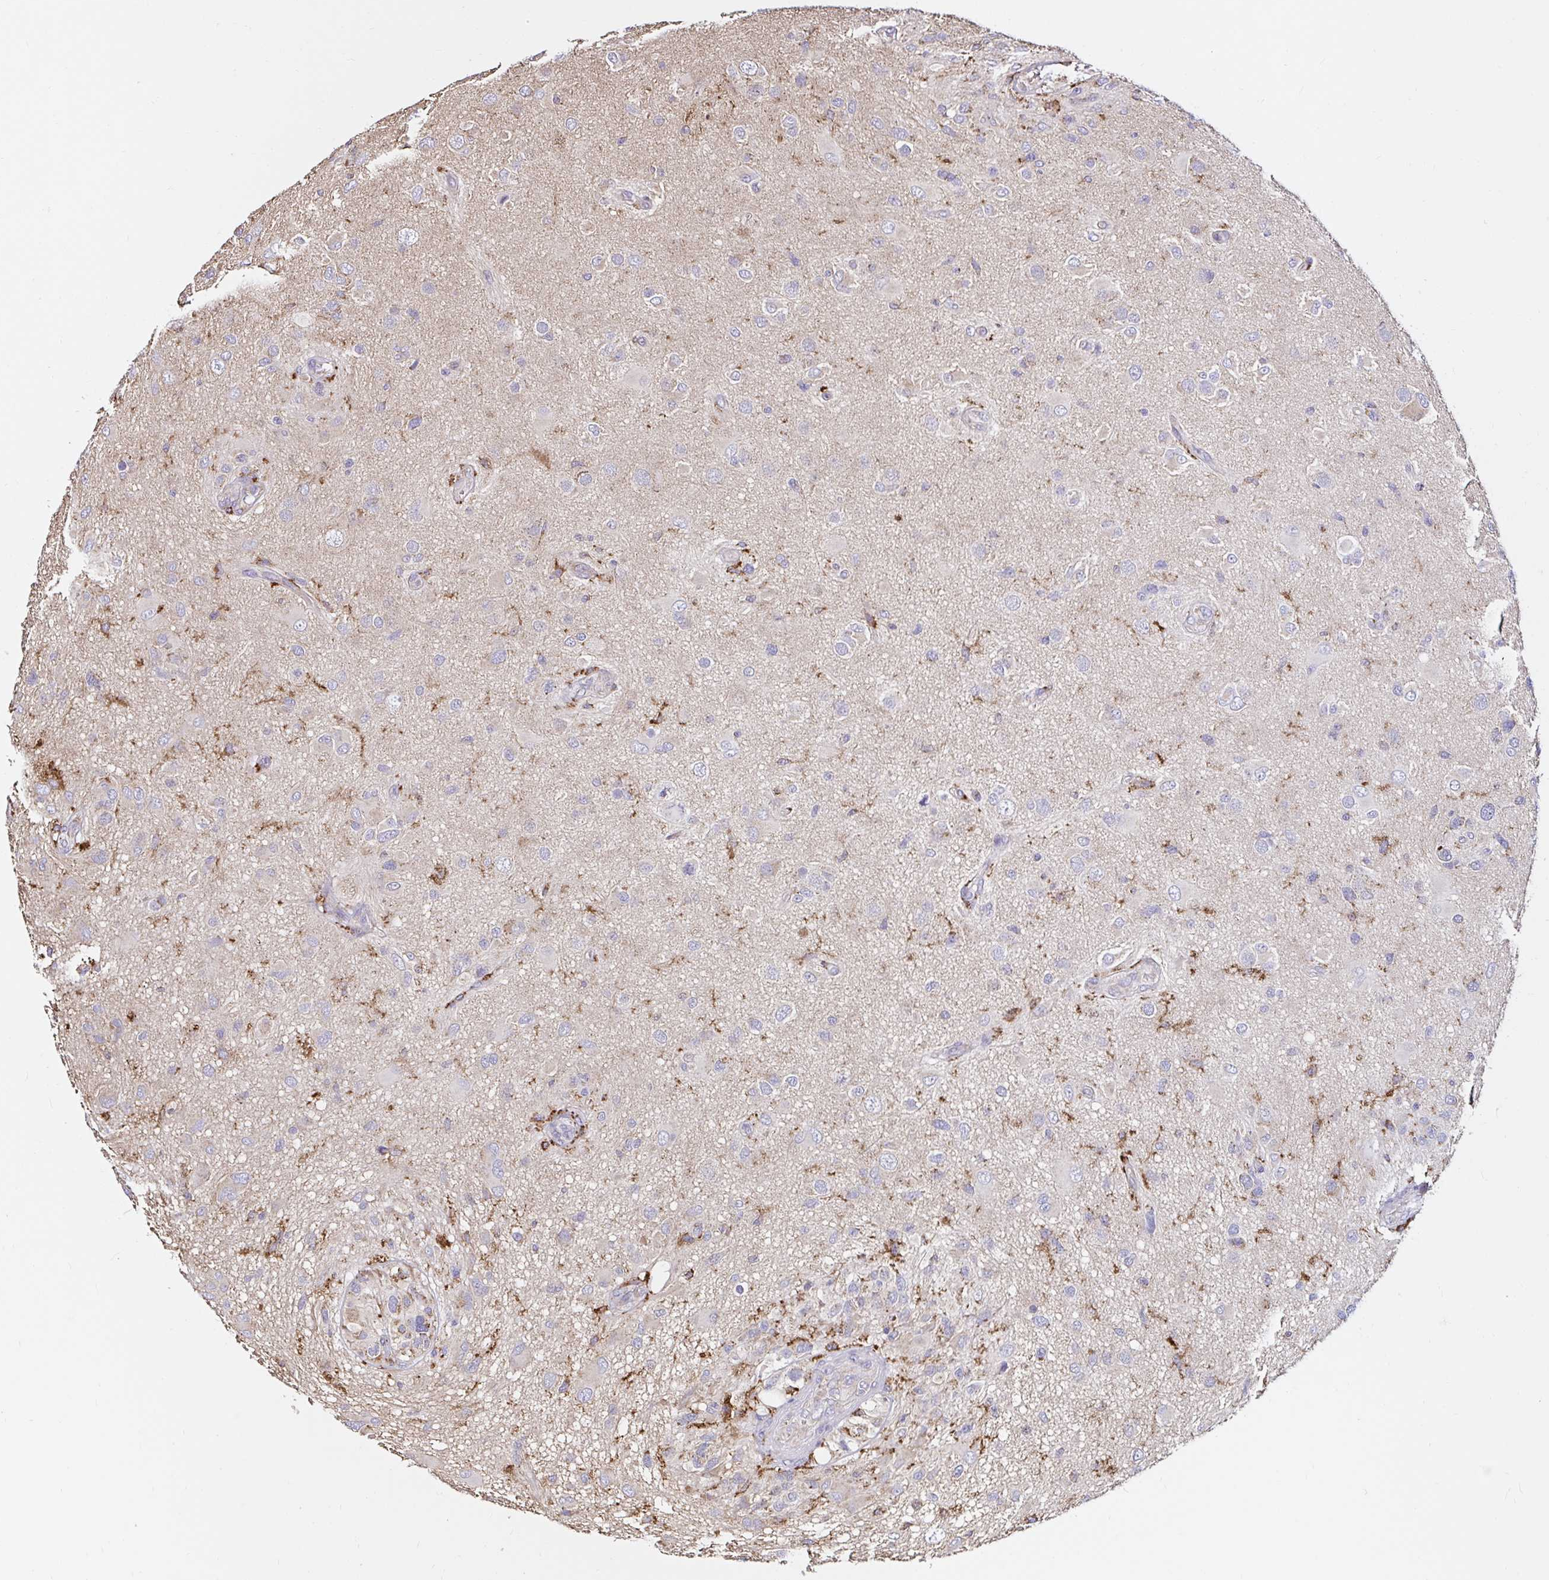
{"staining": {"intensity": "moderate", "quantity": "<25%", "location": "cytoplasmic/membranous"}, "tissue": "glioma", "cell_type": "Tumor cells", "image_type": "cancer", "snomed": [{"axis": "morphology", "description": "Glioma, malignant, High grade"}, {"axis": "topography", "description": "Brain"}], "caption": "High-grade glioma (malignant) stained with DAB (3,3'-diaminobenzidine) immunohistochemistry exhibits low levels of moderate cytoplasmic/membranous positivity in about <25% of tumor cells.", "gene": "MSR1", "patient": {"sex": "male", "age": 53}}